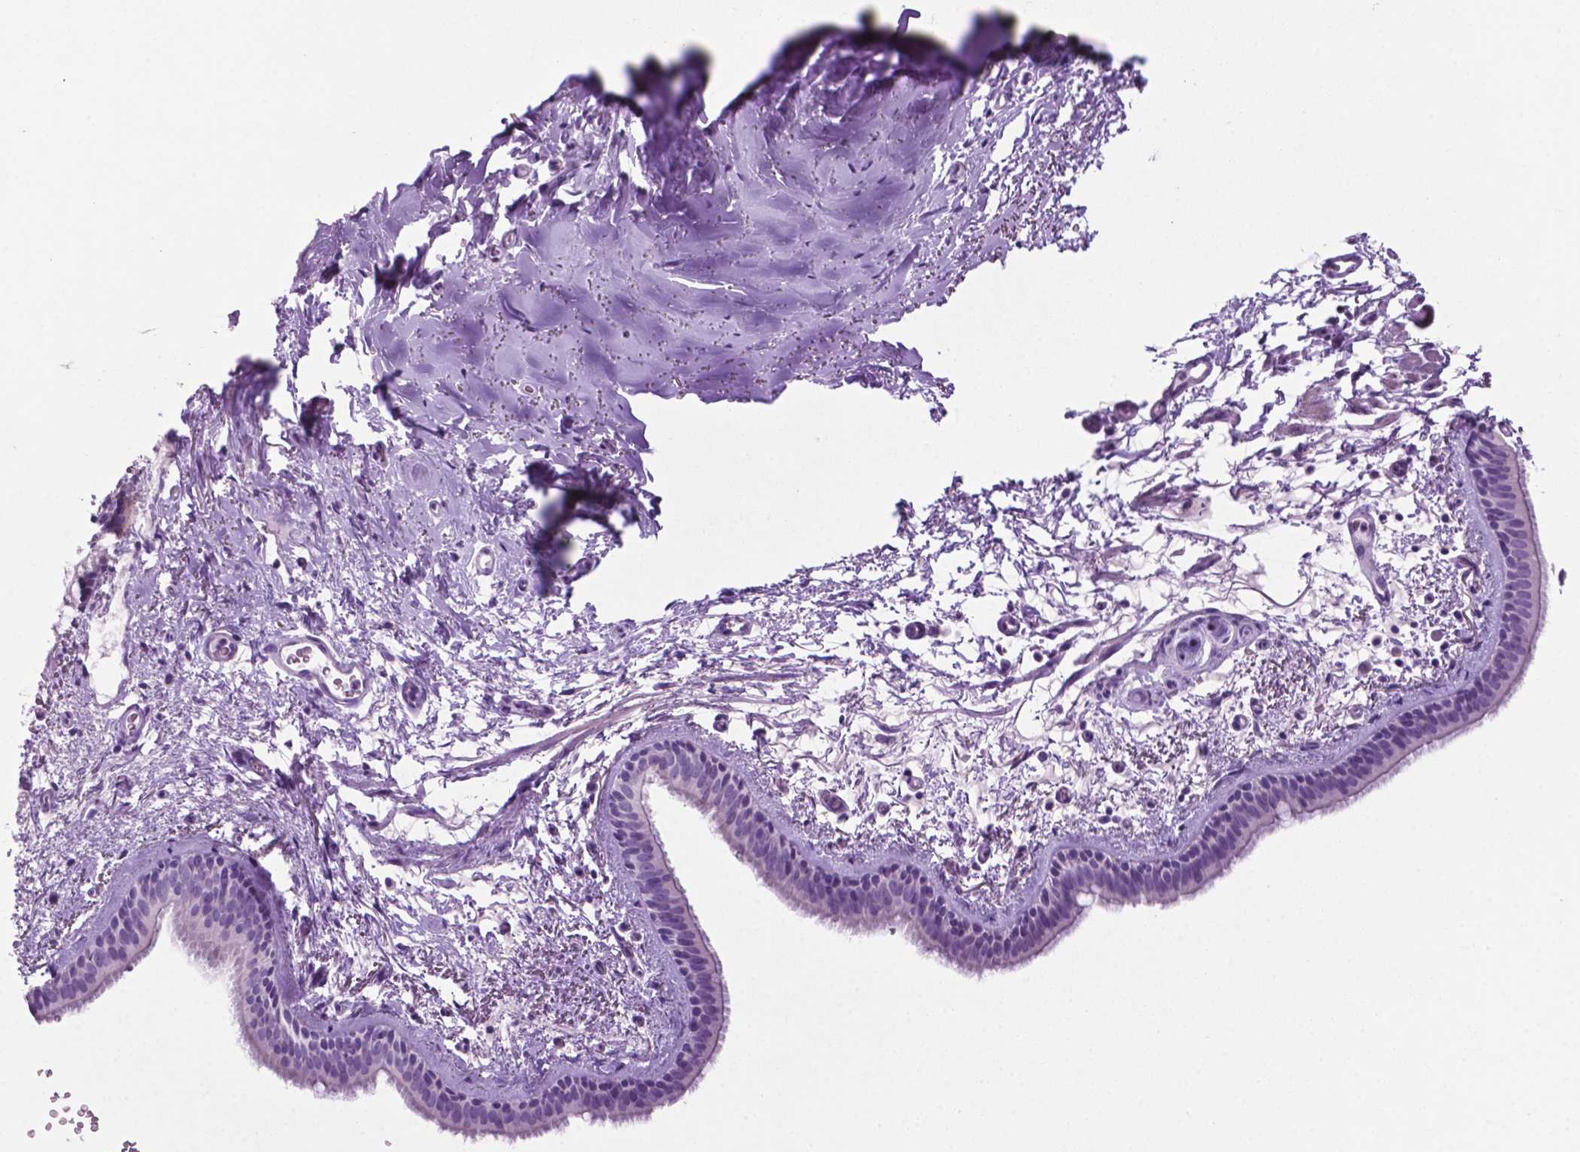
{"staining": {"intensity": "negative", "quantity": "none", "location": "none"}, "tissue": "bronchus", "cell_type": "Respiratory epithelial cells", "image_type": "normal", "snomed": [{"axis": "morphology", "description": "Normal tissue, NOS"}, {"axis": "topography", "description": "Bronchus"}], "caption": "IHC image of unremarkable bronchus: bronchus stained with DAB (3,3'-diaminobenzidine) demonstrates no significant protein staining in respiratory epithelial cells.", "gene": "PHGR1", "patient": {"sex": "female", "age": 61}}